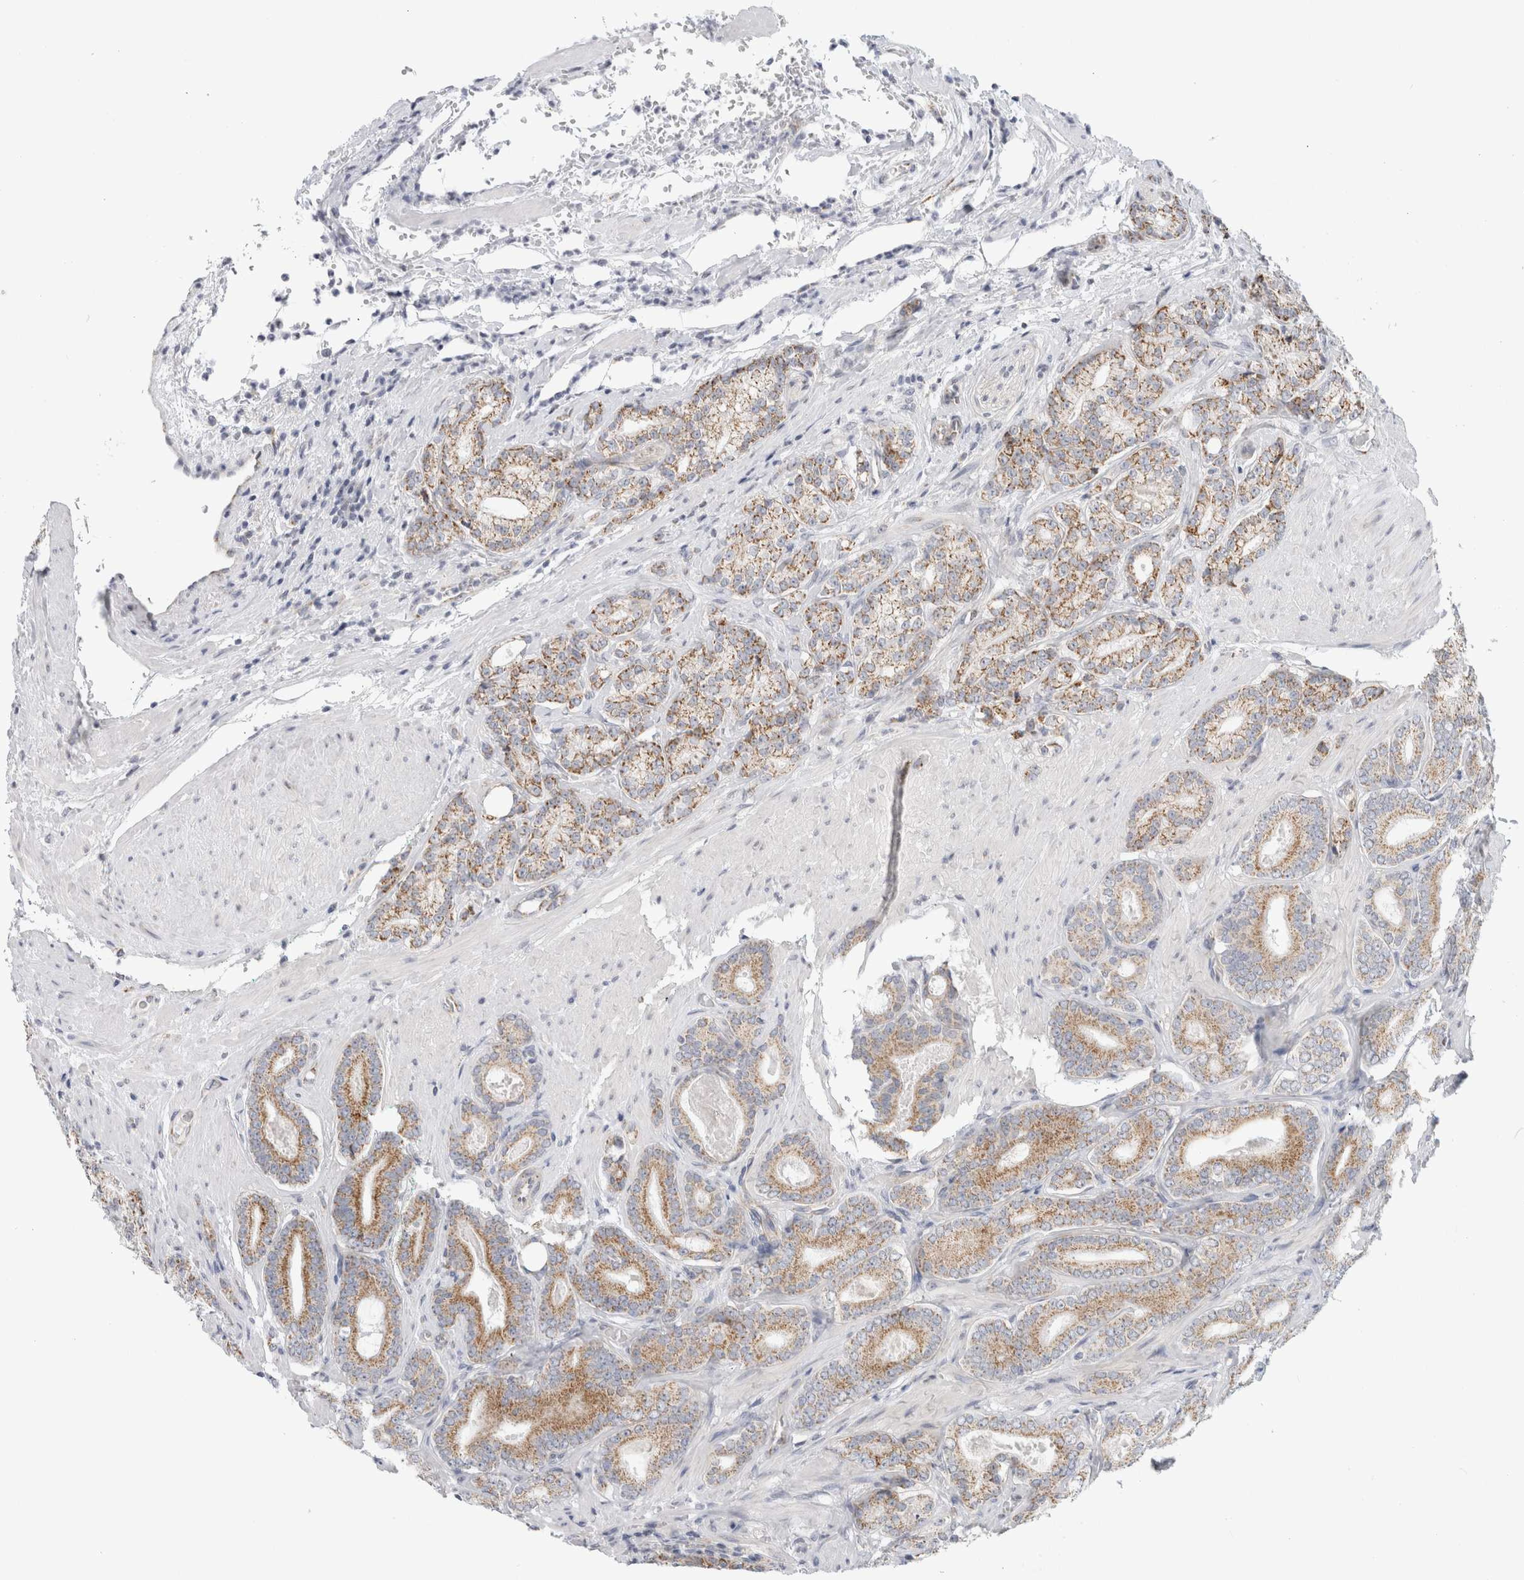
{"staining": {"intensity": "moderate", "quantity": ">75%", "location": "cytoplasmic/membranous"}, "tissue": "prostate cancer", "cell_type": "Tumor cells", "image_type": "cancer", "snomed": [{"axis": "morphology", "description": "Adenocarcinoma, High grade"}, {"axis": "topography", "description": "Prostate"}], "caption": "Tumor cells show medium levels of moderate cytoplasmic/membranous expression in approximately >75% of cells in human prostate high-grade adenocarcinoma.", "gene": "FAHD1", "patient": {"sex": "male", "age": 61}}